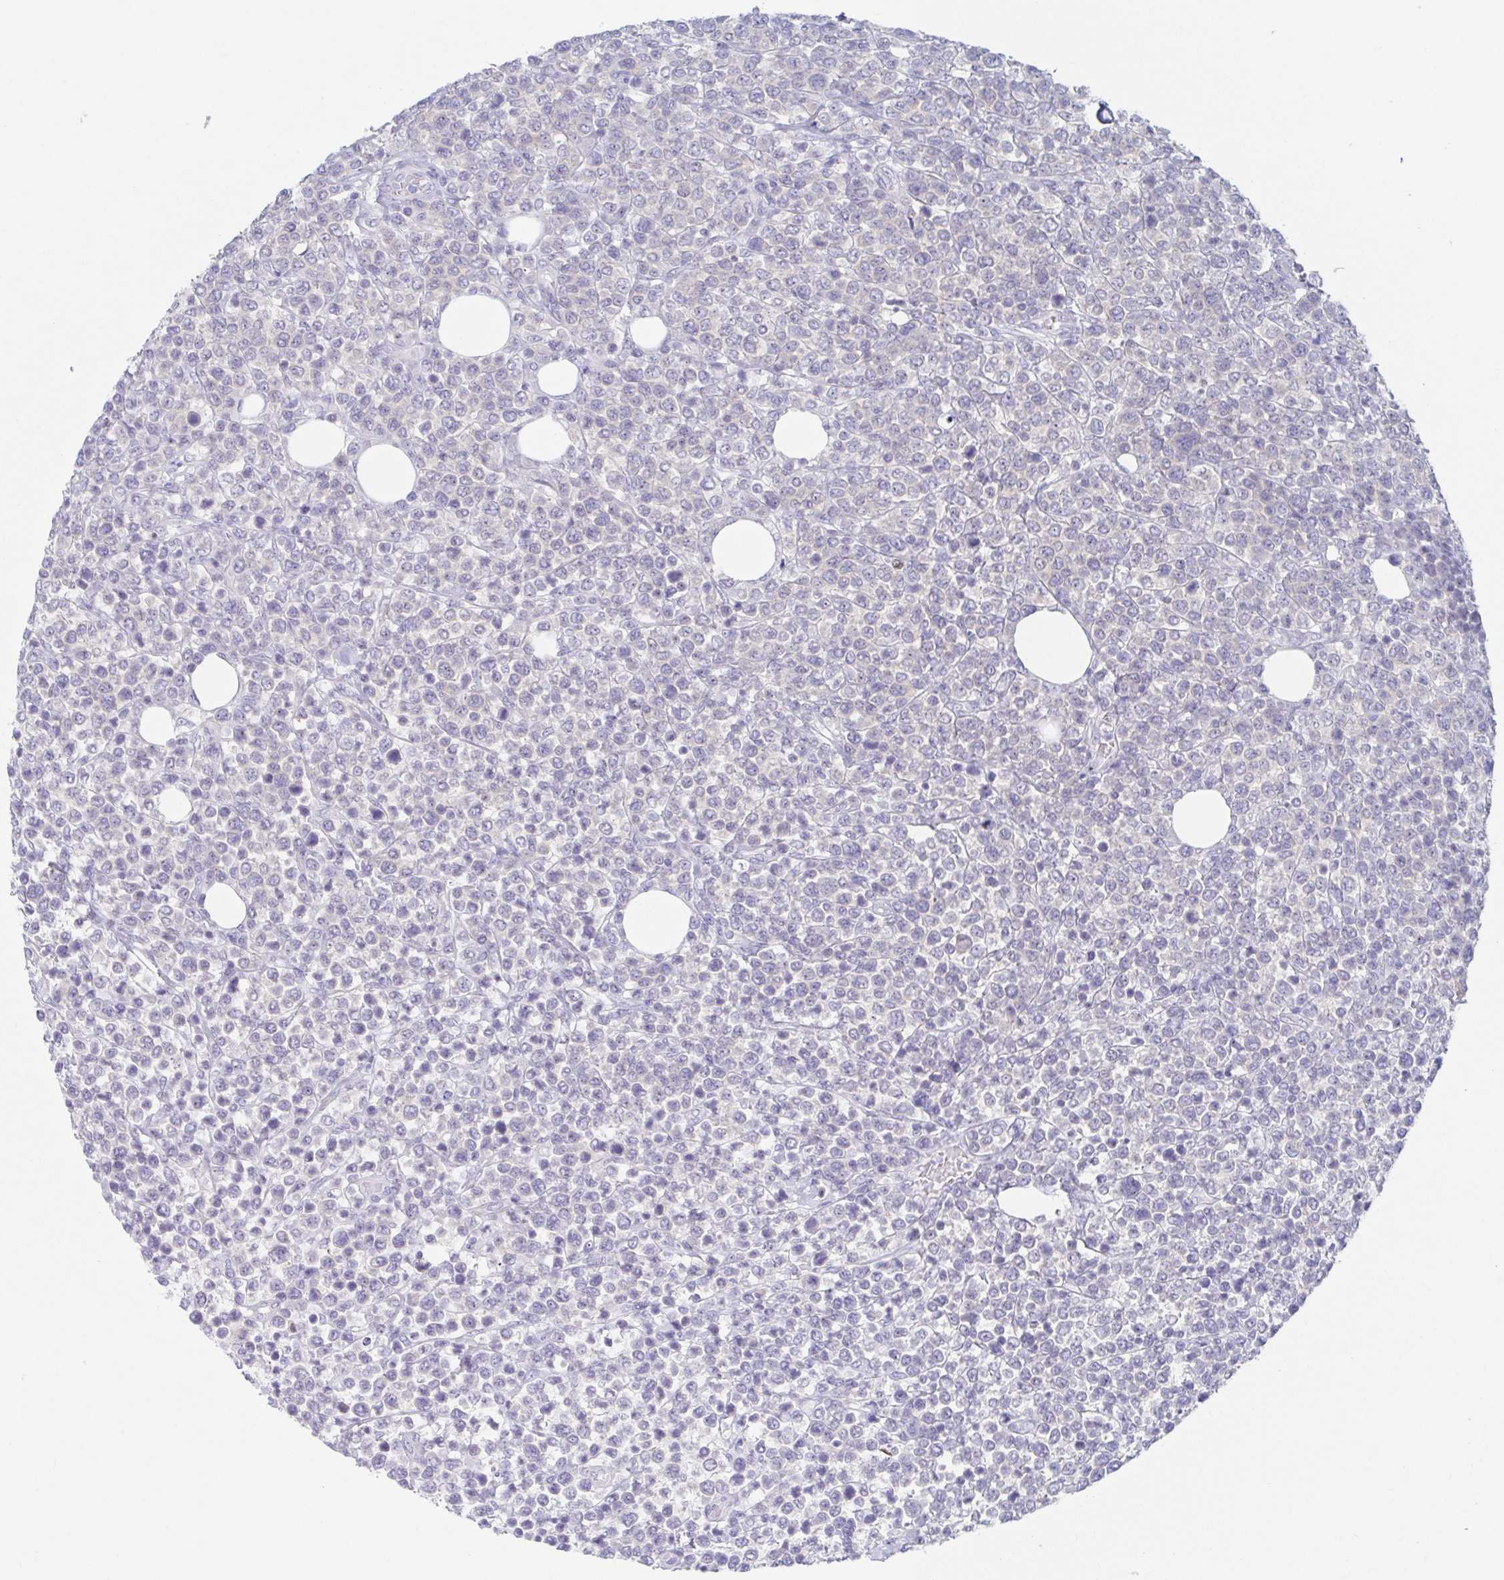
{"staining": {"intensity": "negative", "quantity": "none", "location": "none"}, "tissue": "lymphoma", "cell_type": "Tumor cells", "image_type": "cancer", "snomed": [{"axis": "morphology", "description": "Malignant lymphoma, non-Hodgkin's type, High grade"}, {"axis": "topography", "description": "Soft tissue"}], "caption": "High-grade malignant lymphoma, non-Hodgkin's type was stained to show a protein in brown. There is no significant staining in tumor cells. The staining was performed using DAB (3,3'-diaminobenzidine) to visualize the protein expression in brown, while the nuclei were stained in blue with hematoxylin (Magnification: 20x).", "gene": "HTR2A", "patient": {"sex": "female", "age": 56}}